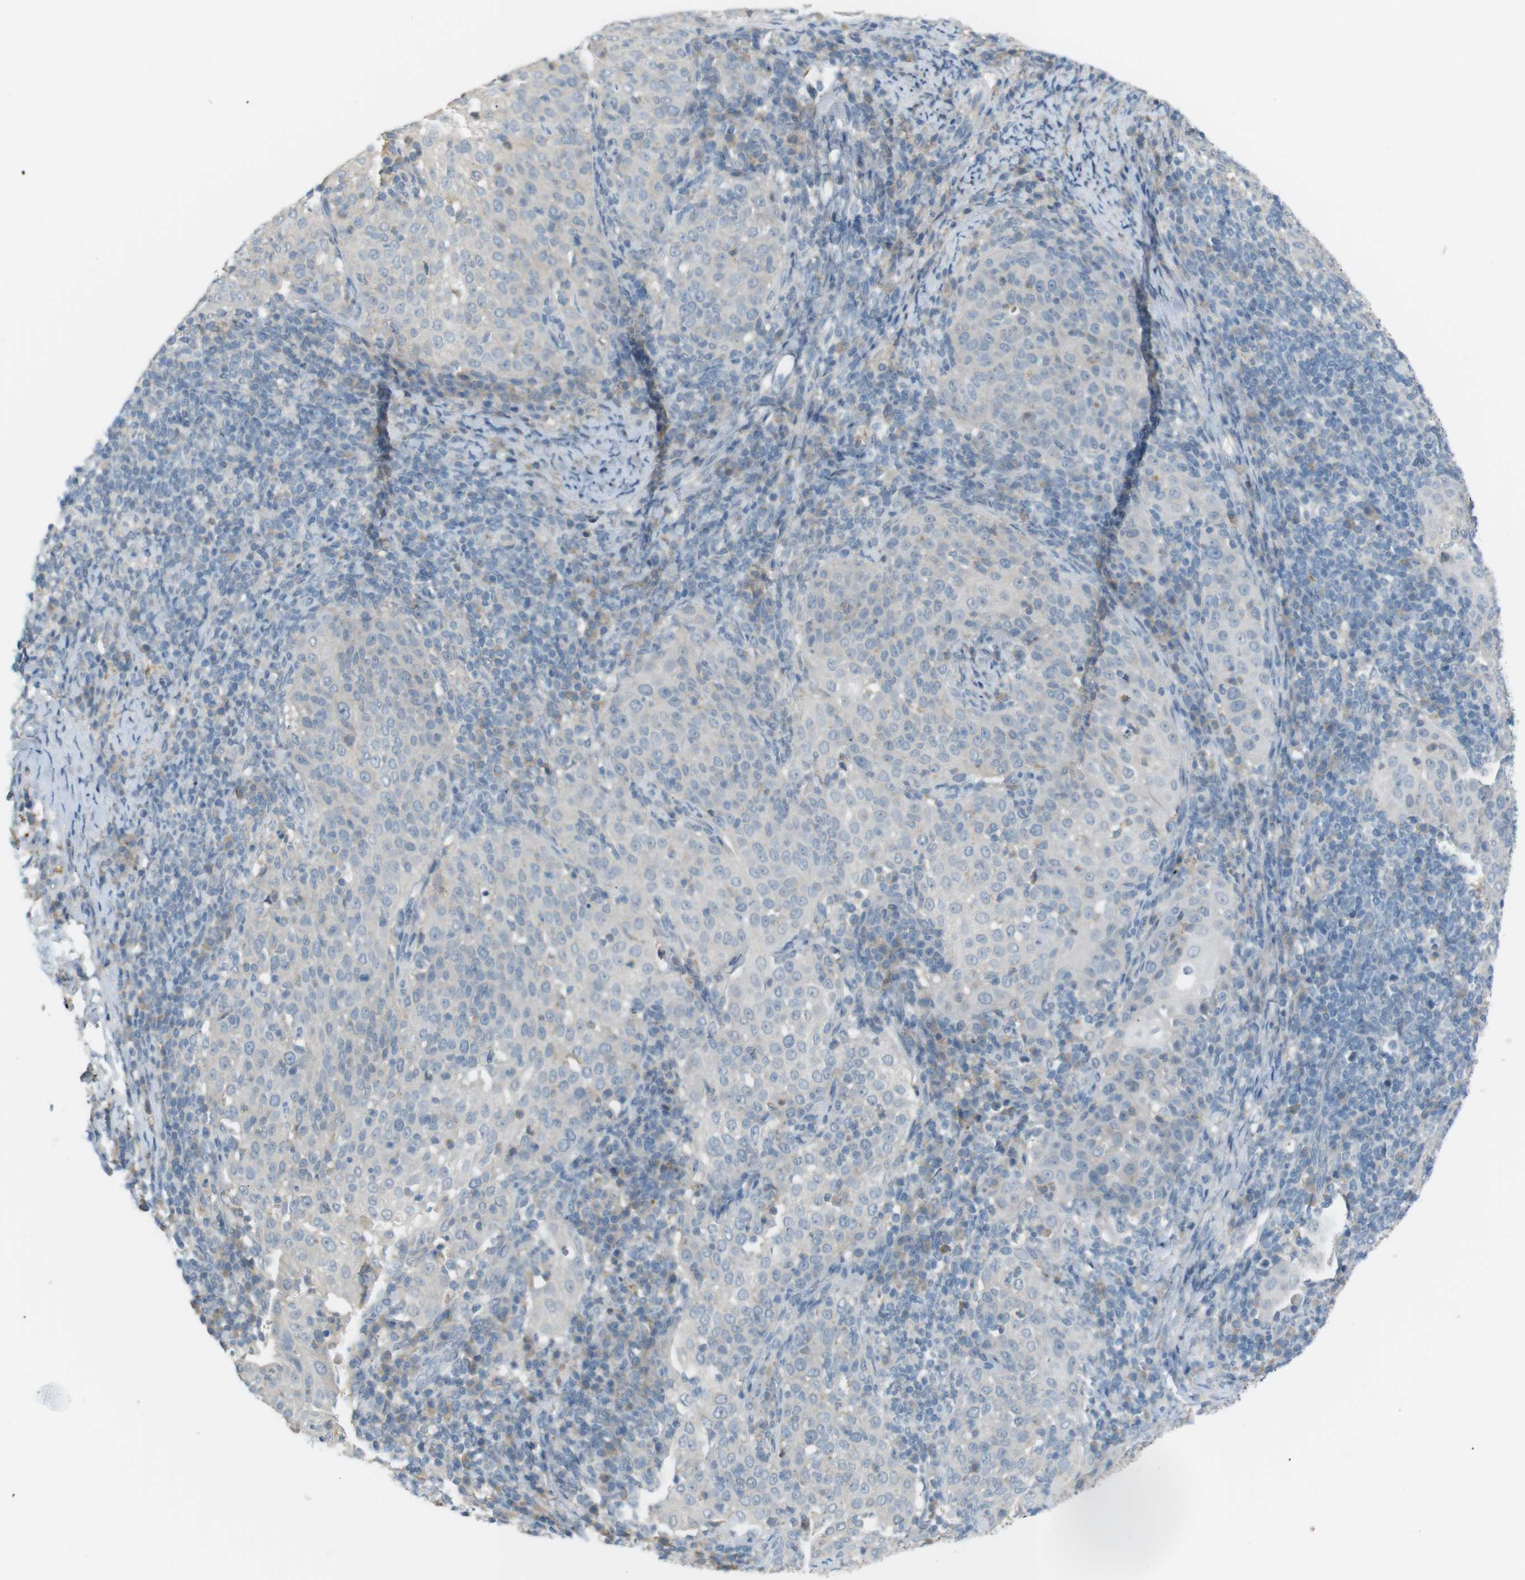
{"staining": {"intensity": "weak", "quantity": "<25%", "location": "cytoplasmic/membranous"}, "tissue": "cervical cancer", "cell_type": "Tumor cells", "image_type": "cancer", "snomed": [{"axis": "morphology", "description": "Squamous cell carcinoma, NOS"}, {"axis": "topography", "description": "Cervix"}], "caption": "Image shows no protein expression in tumor cells of squamous cell carcinoma (cervical) tissue. (IHC, brightfield microscopy, high magnification).", "gene": "RTN3", "patient": {"sex": "female", "age": 51}}